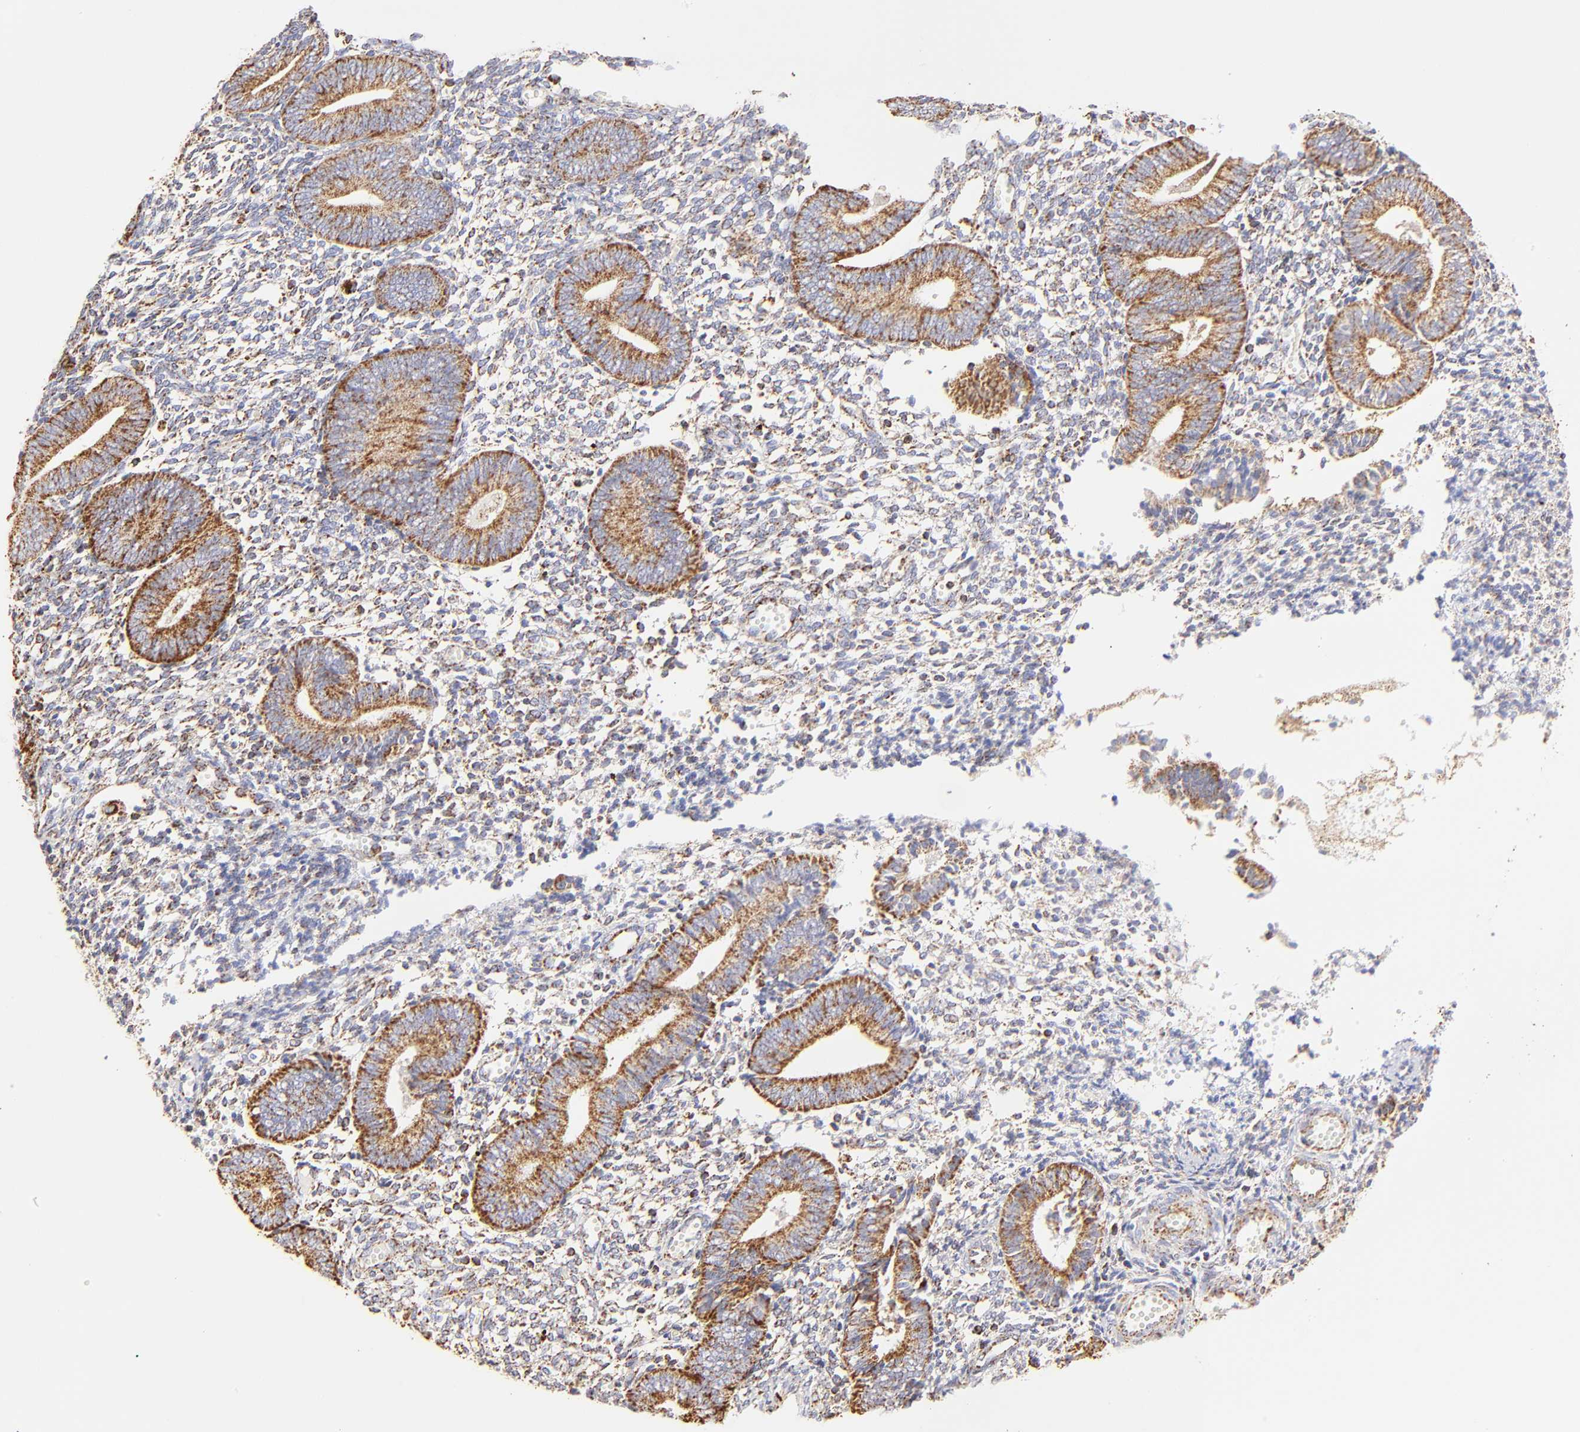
{"staining": {"intensity": "moderate", "quantity": "<25%", "location": "cytoplasmic/membranous"}, "tissue": "endometrium", "cell_type": "Cells in endometrial stroma", "image_type": "normal", "snomed": [{"axis": "morphology", "description": "Normal tissue, NOS"}, {"axis": "topography", "description": "Uterus"}, {"axis": "topography", "description": "Endometrium"}], "caption": "Cells in endometrial stroma exhibit low levels of moderate cytoplasmic/membranous positivity in approximately <25% of cells in benign human endometrium.", "gene": "ECH1", "patient": {"sex": "female", "age": 33}}